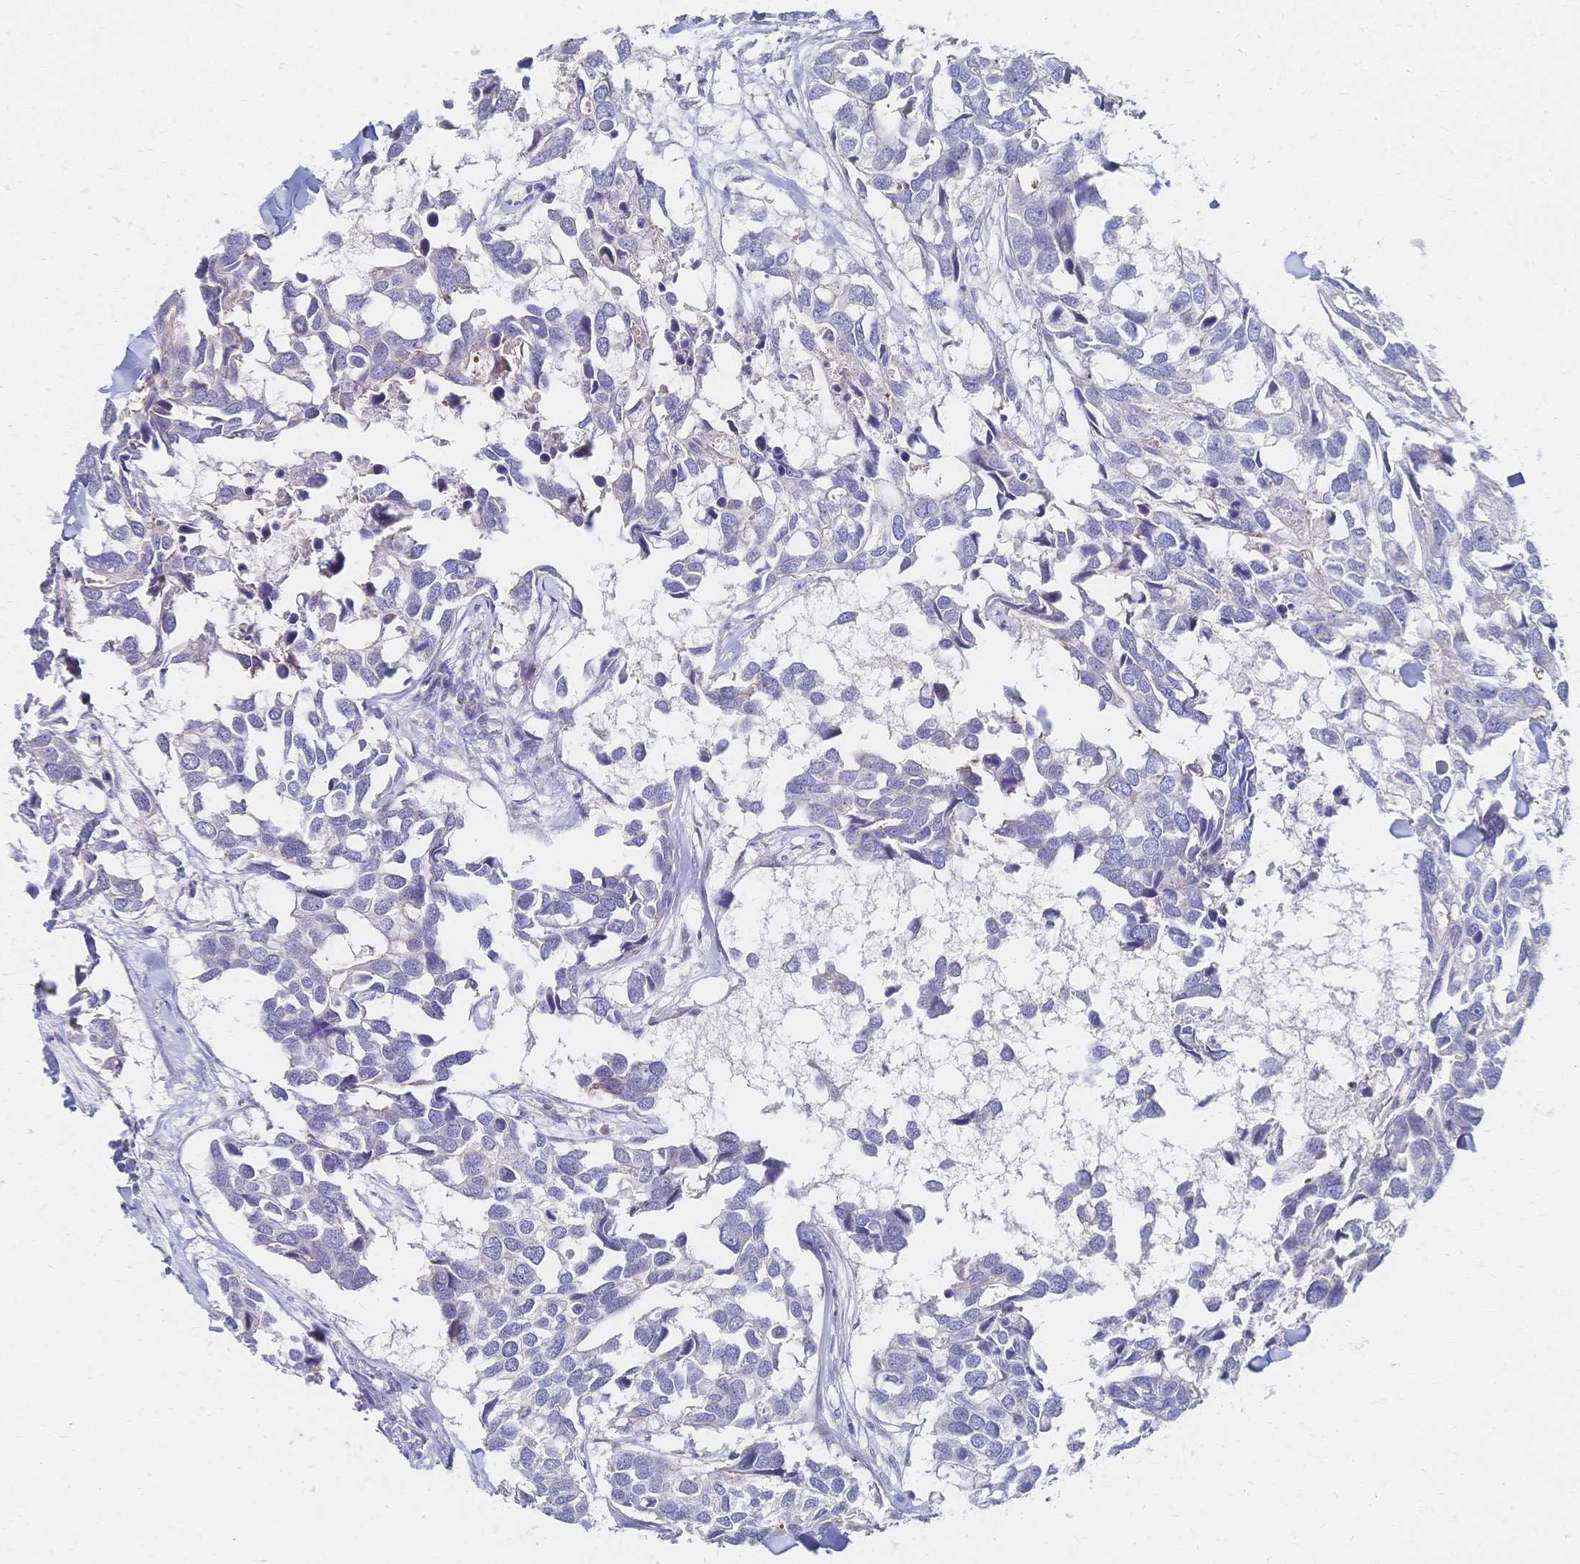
{"staining": {"intensity": "negative", "quantity": "none", "location": "none"}, "tissue": "breast cancer", "cell_type": "Tumor cells", "image_type": "cancer", "snomed": [{"axis": "morphology", "description": "Duct carcinoma"}, {"axis": "topography", "description": "Breast"}], "caption": "An immunohistochemistry (IHC) micrograph of invasive ductal carcinoma (breast) is shown. There is no staining in tumor cells of invasive ductal carcinoma (breast). (Immunohistochemistry (ihc), brightfield microscopy, high magnification).", "gene": "SLC5A1", "patient": {"sex": "female", "age": 83}}